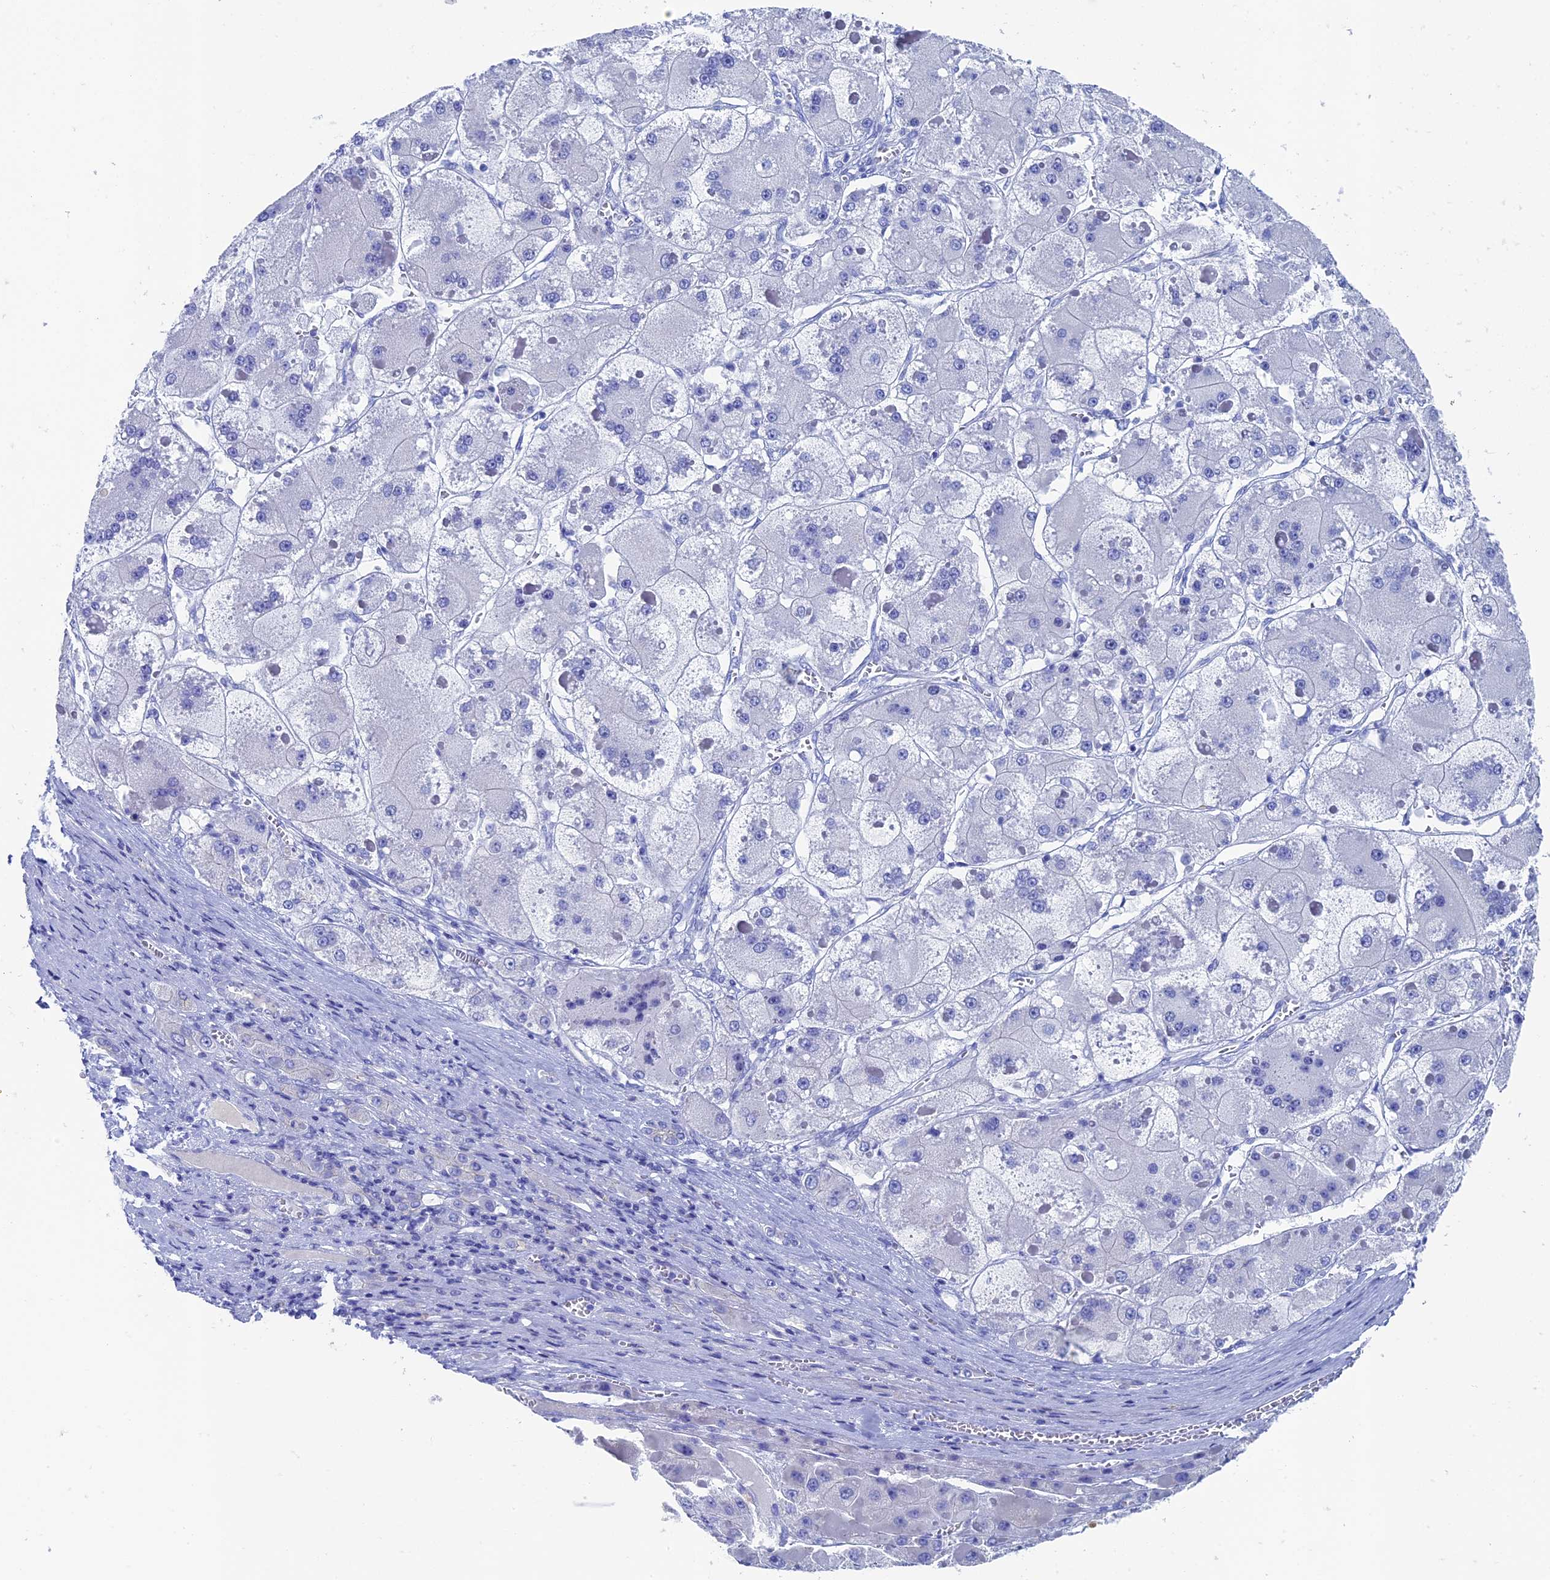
{"staining": {"intensity": "negative", "quantity": "none", "location": "none"}, "tissue": "liver cancer", "cell_type": "Tumor cells", "image_type": "cancer", "snomed": [{"axis": "morphology", "description": "Carcinoma, Hepatocellular, NOS"}, {"axis": "topography", "description": "Liver"}], "caption": "This image is of hepatocellular carcinoma (liver) stained with immunohistochemistry (IHC) to label a protein in brown with the nuclei are counter-stained blue. There is no expression in tumor cells.", "gene": "UNC119", "patient": {"sex": "female", "age": 73}}